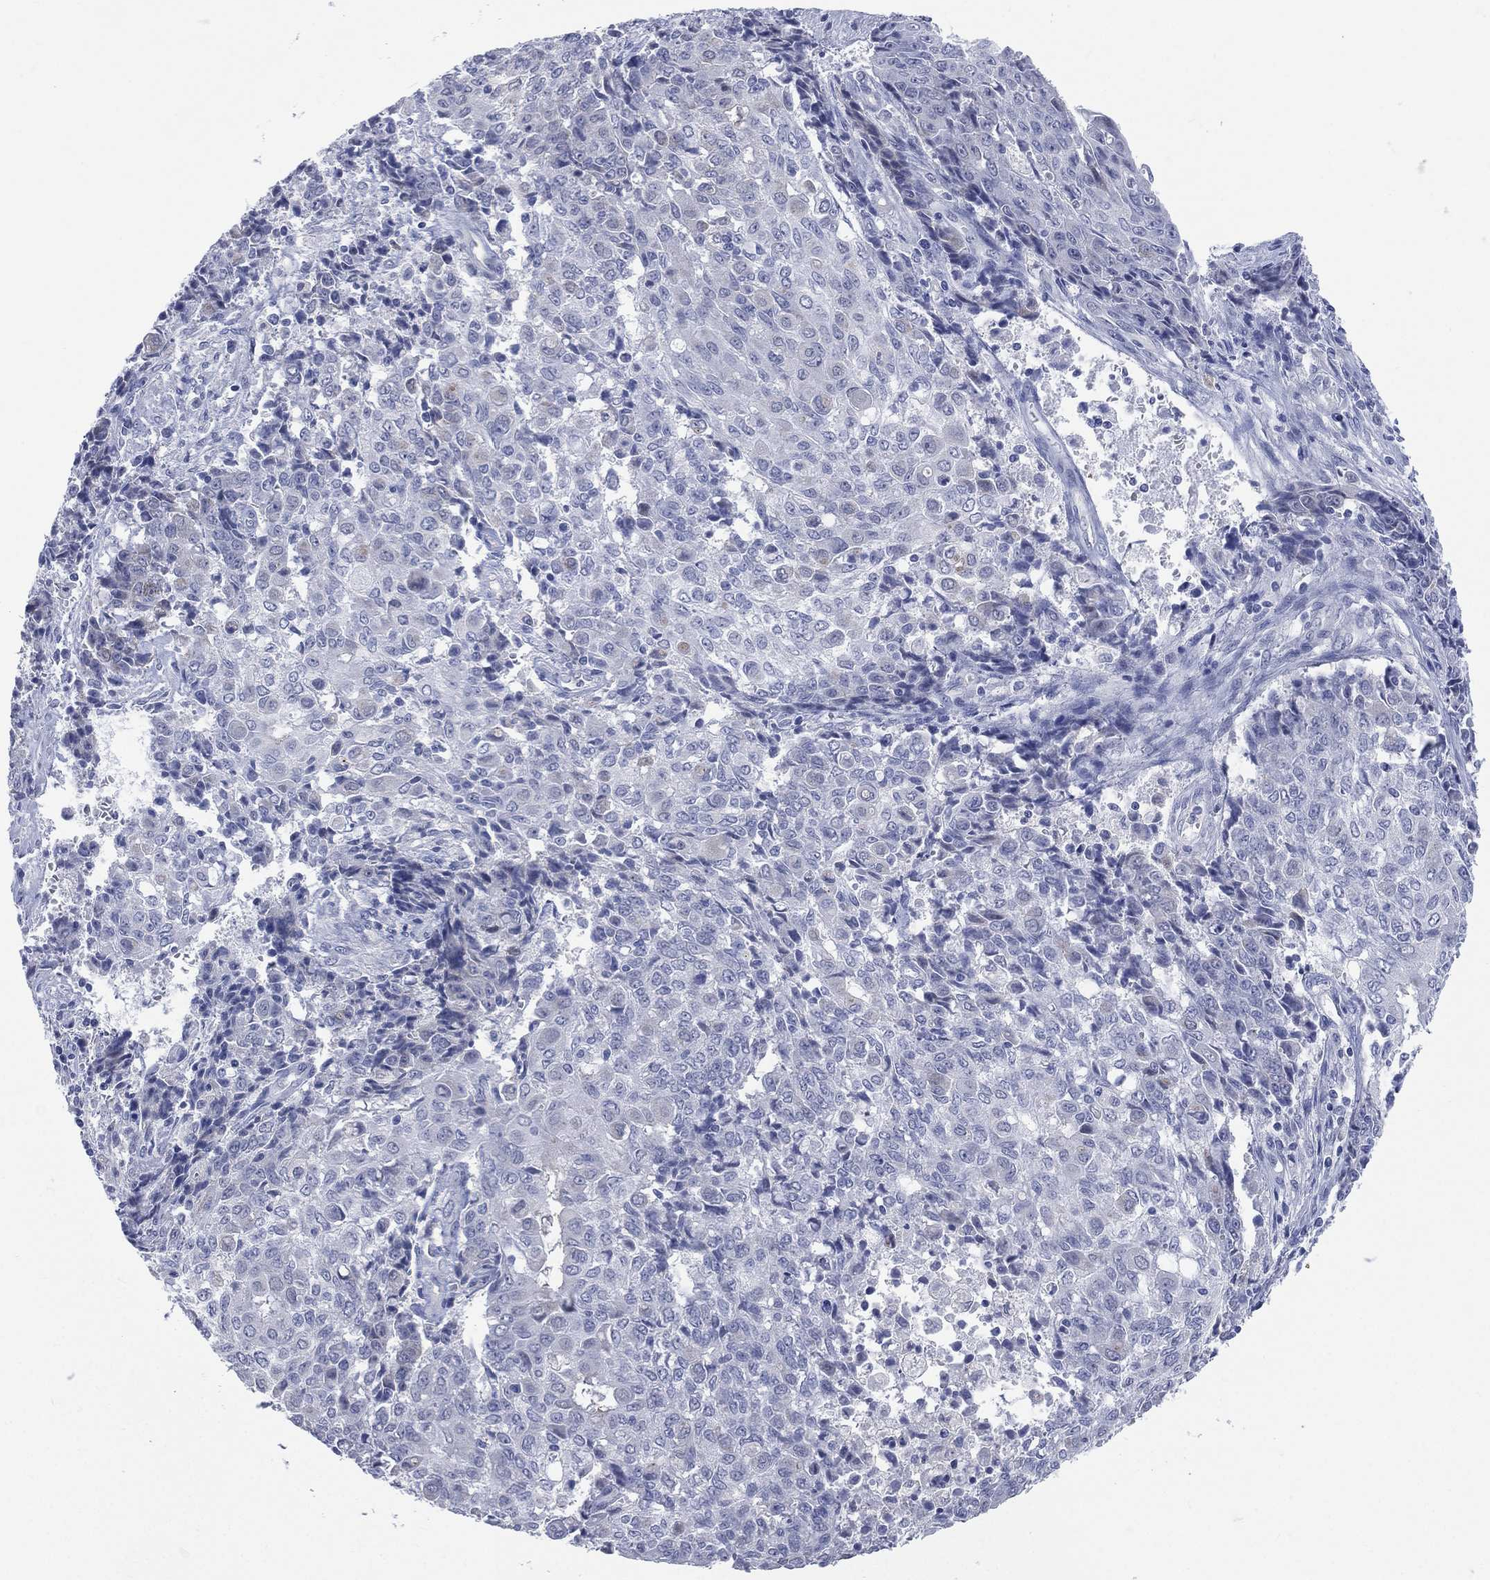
{"staining": {"intensity": "negative", "quantity": "none", "location": "none"}, "tissue": "ovarian cancer", "cell_type": "Tumor cells", "image_type": "cancer", "snomed": [{"axis": "morphology", "description": "Carcinoma, endometroid"}, {"axis": "topography", "description": "Ovary"}], "caption": "Tumor cells are negative for protein expression in human endometroid carcinoma (ovarian).", "gene": "AKAP3", "patient": {"sex": "female", "age": 42}}